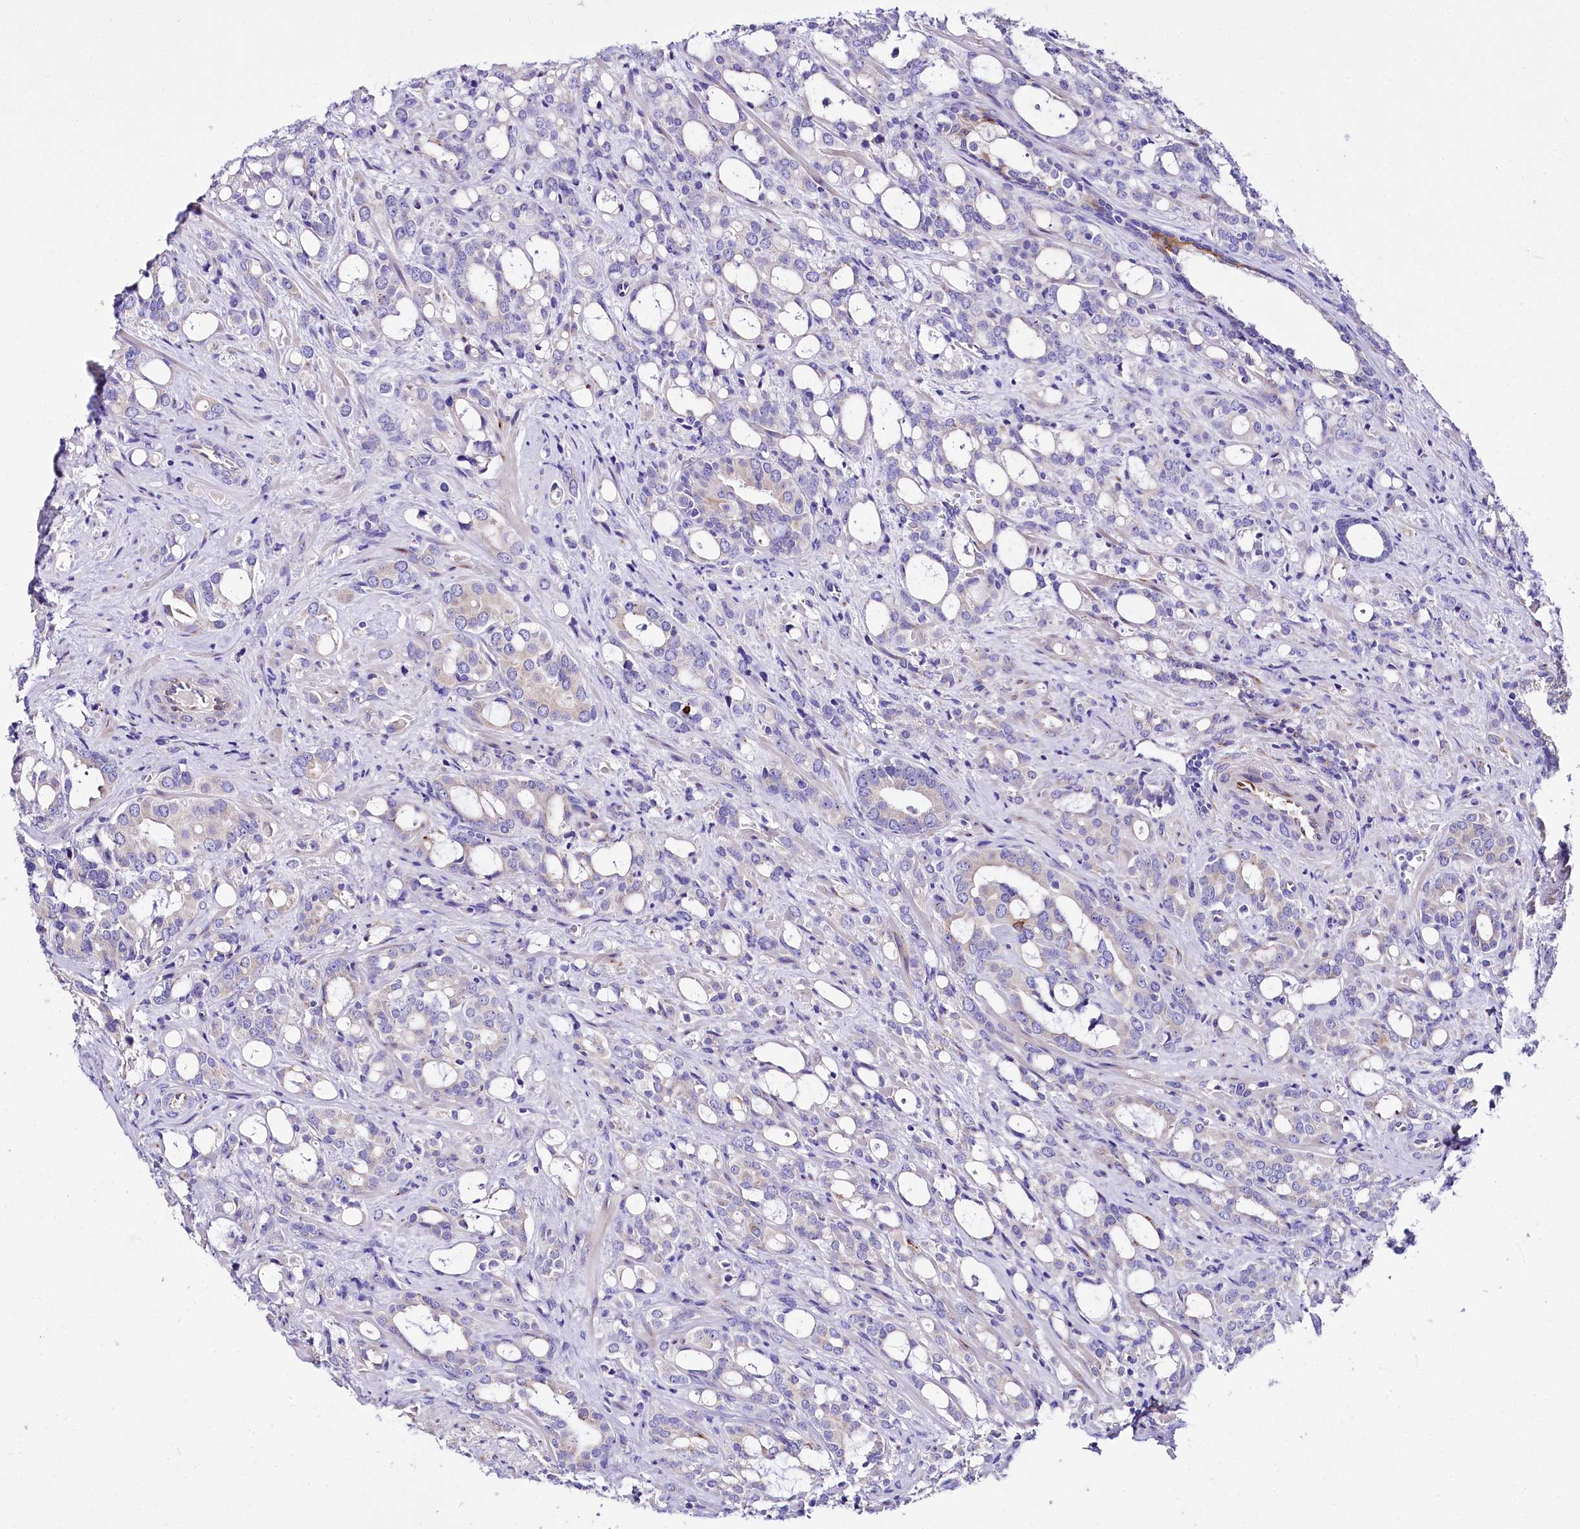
{"staining": {"intensity": "negative", "quantity": "none", "location": "none"}, "tissue": "prostate cancer", "cell_type": "Tumor cells", "image_type": "cancer", "snomed": [{"axis": "morphology", "description": "Adenocarcinoma, High grade"}, {"axis": "topography", "description": "Prostate"}], "caption": "Prostate cancer stained for a protein using IHC demonstrates no staining tumor cells.", "gene": "A2ML1", "patient": {"sex": "male", "age": 72}}